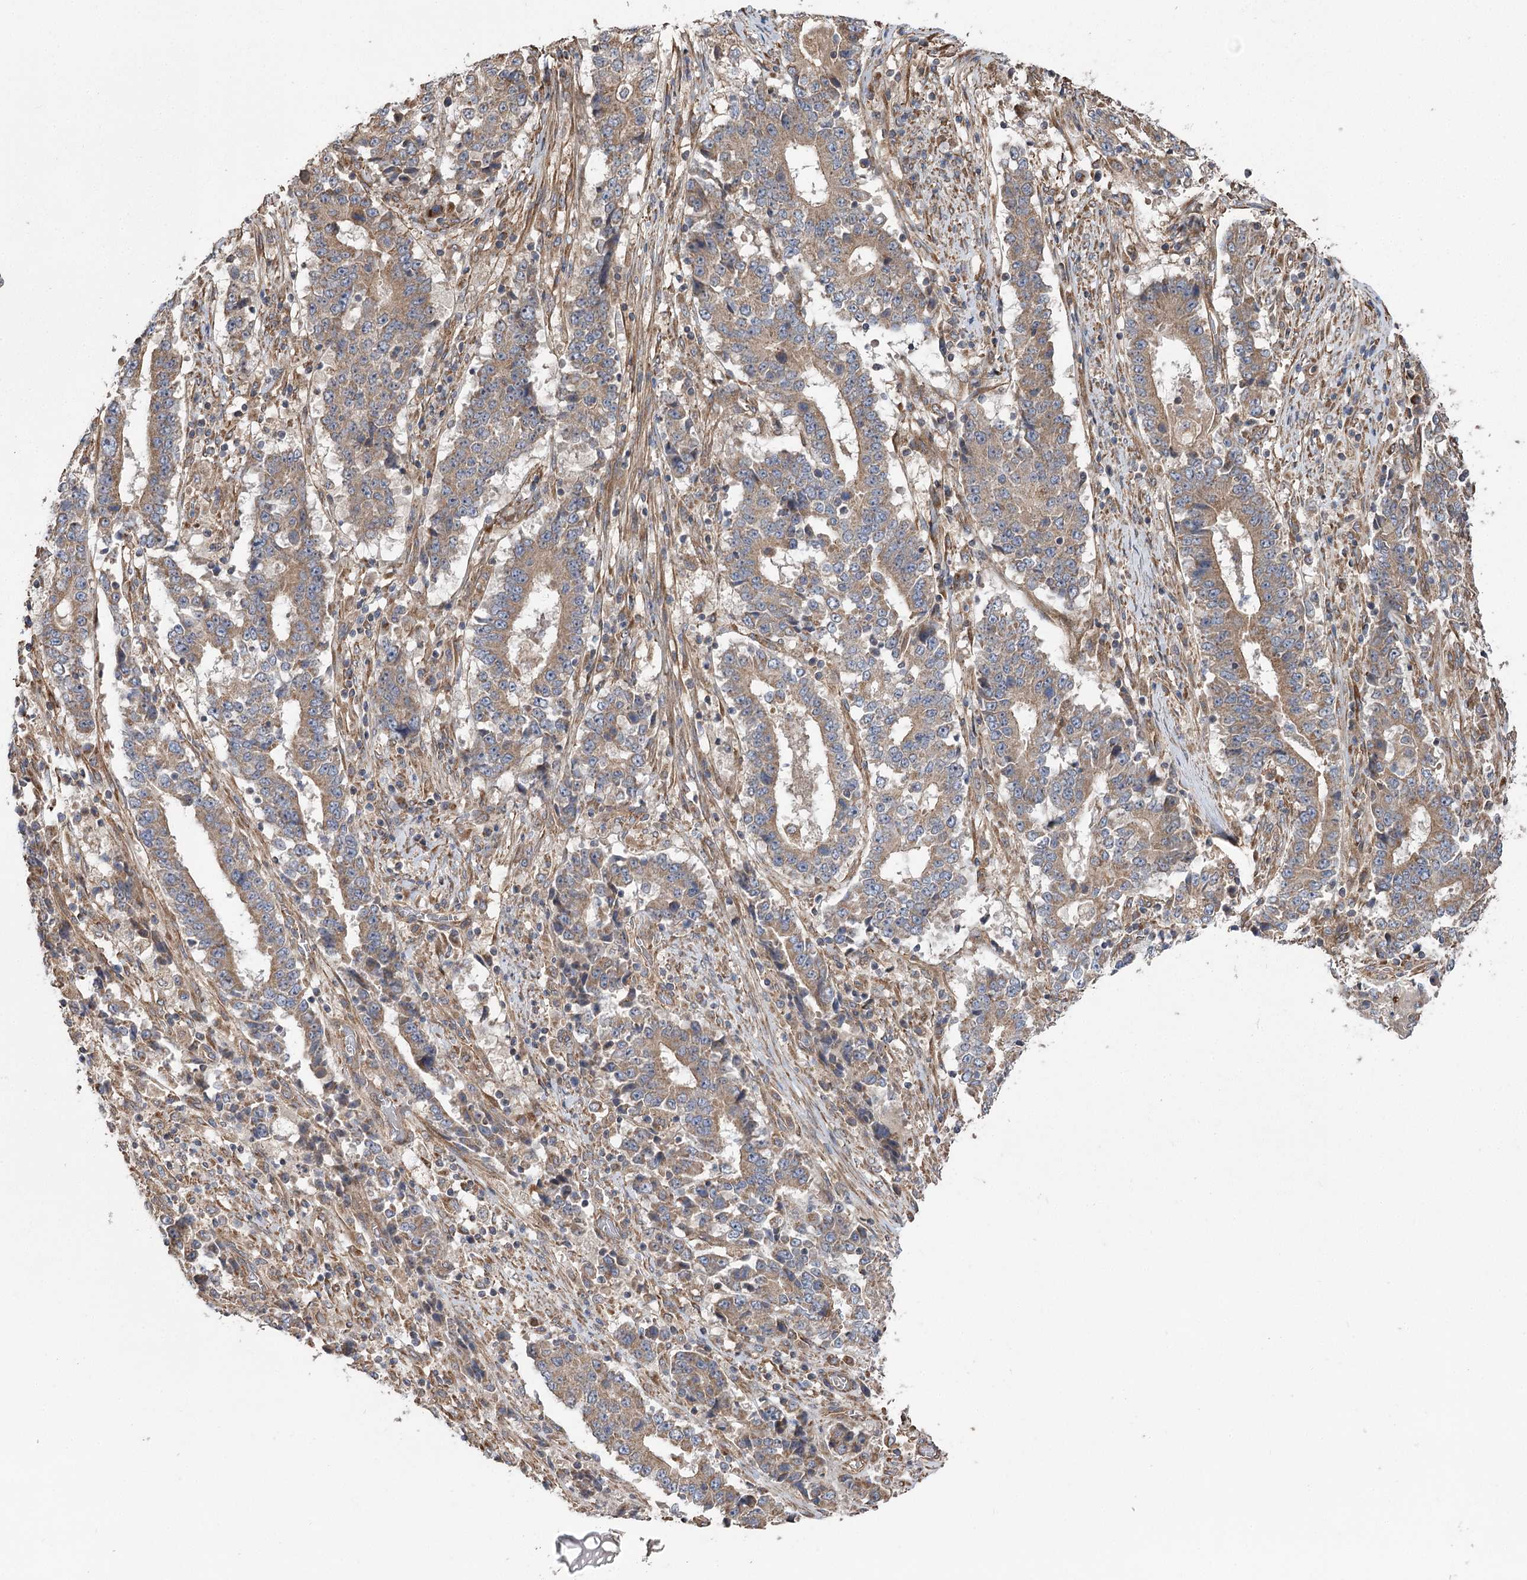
{"staining": {"intensity": "moderate", "quantity": ">75%", "location": "cytoplasmic/membranous"}, "tissue": "stomach cancer", "cell_type": "Tumor cells", "image_type": "cancer", "snomed": [{"axis": "morphology", "description": "Adenocarcinoma, NOS"}, {"axis": "topography", "description": "Stomach"}], "caption": "Immunohistochemical staining of stomach adenocarcinoma displays moderate cytoplasmic/membranous protein expression in approximately >75% of tumor cells. The staining is performed using DAB brown chromogen to label protein expression. The nuclei are counter-stained blue using hematoxylin.", "gene": "RWDD4", "patient": {"sex": "male", "age": 59}}